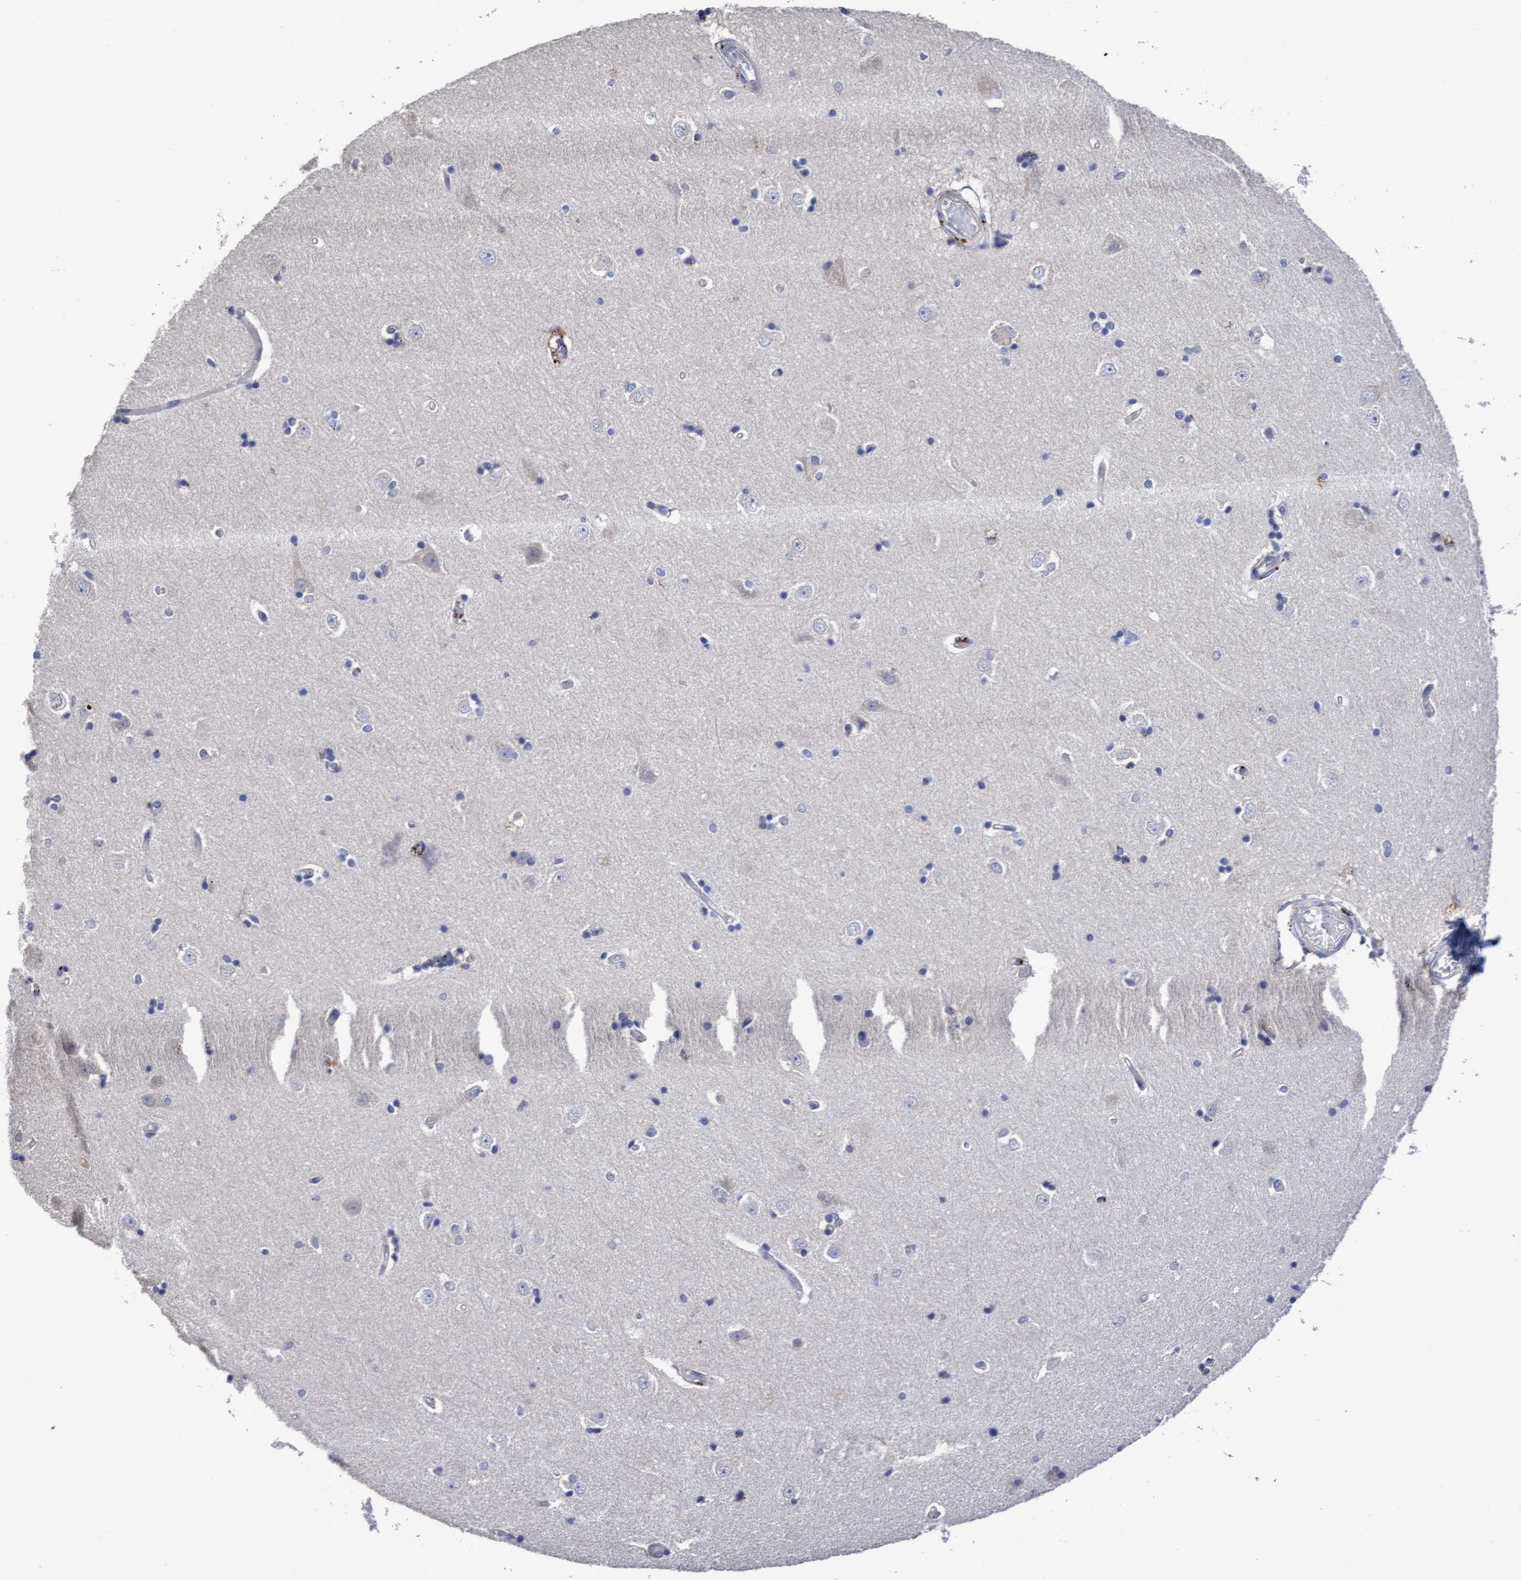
{"staining": {"intensity": "negative", "quantity": "none", "location": "none"}, "tissue": "hippocampus", "cell_type": "Glial cells", "image_type": "normal", "snomed": [{"axis": "morphology", "description": "Normal tissue, NOS"}, {"axis": "topography", "description": "Hippocampus"}], "caption": "IHC photomicrograph of benign hippocampus: hippocampus stained with DAB (3,3'-diaminobenzidine) shows no significant protein staining in glial cells.", "gene": "KRT24", "patient": {"sex": "male", "age": 45}}